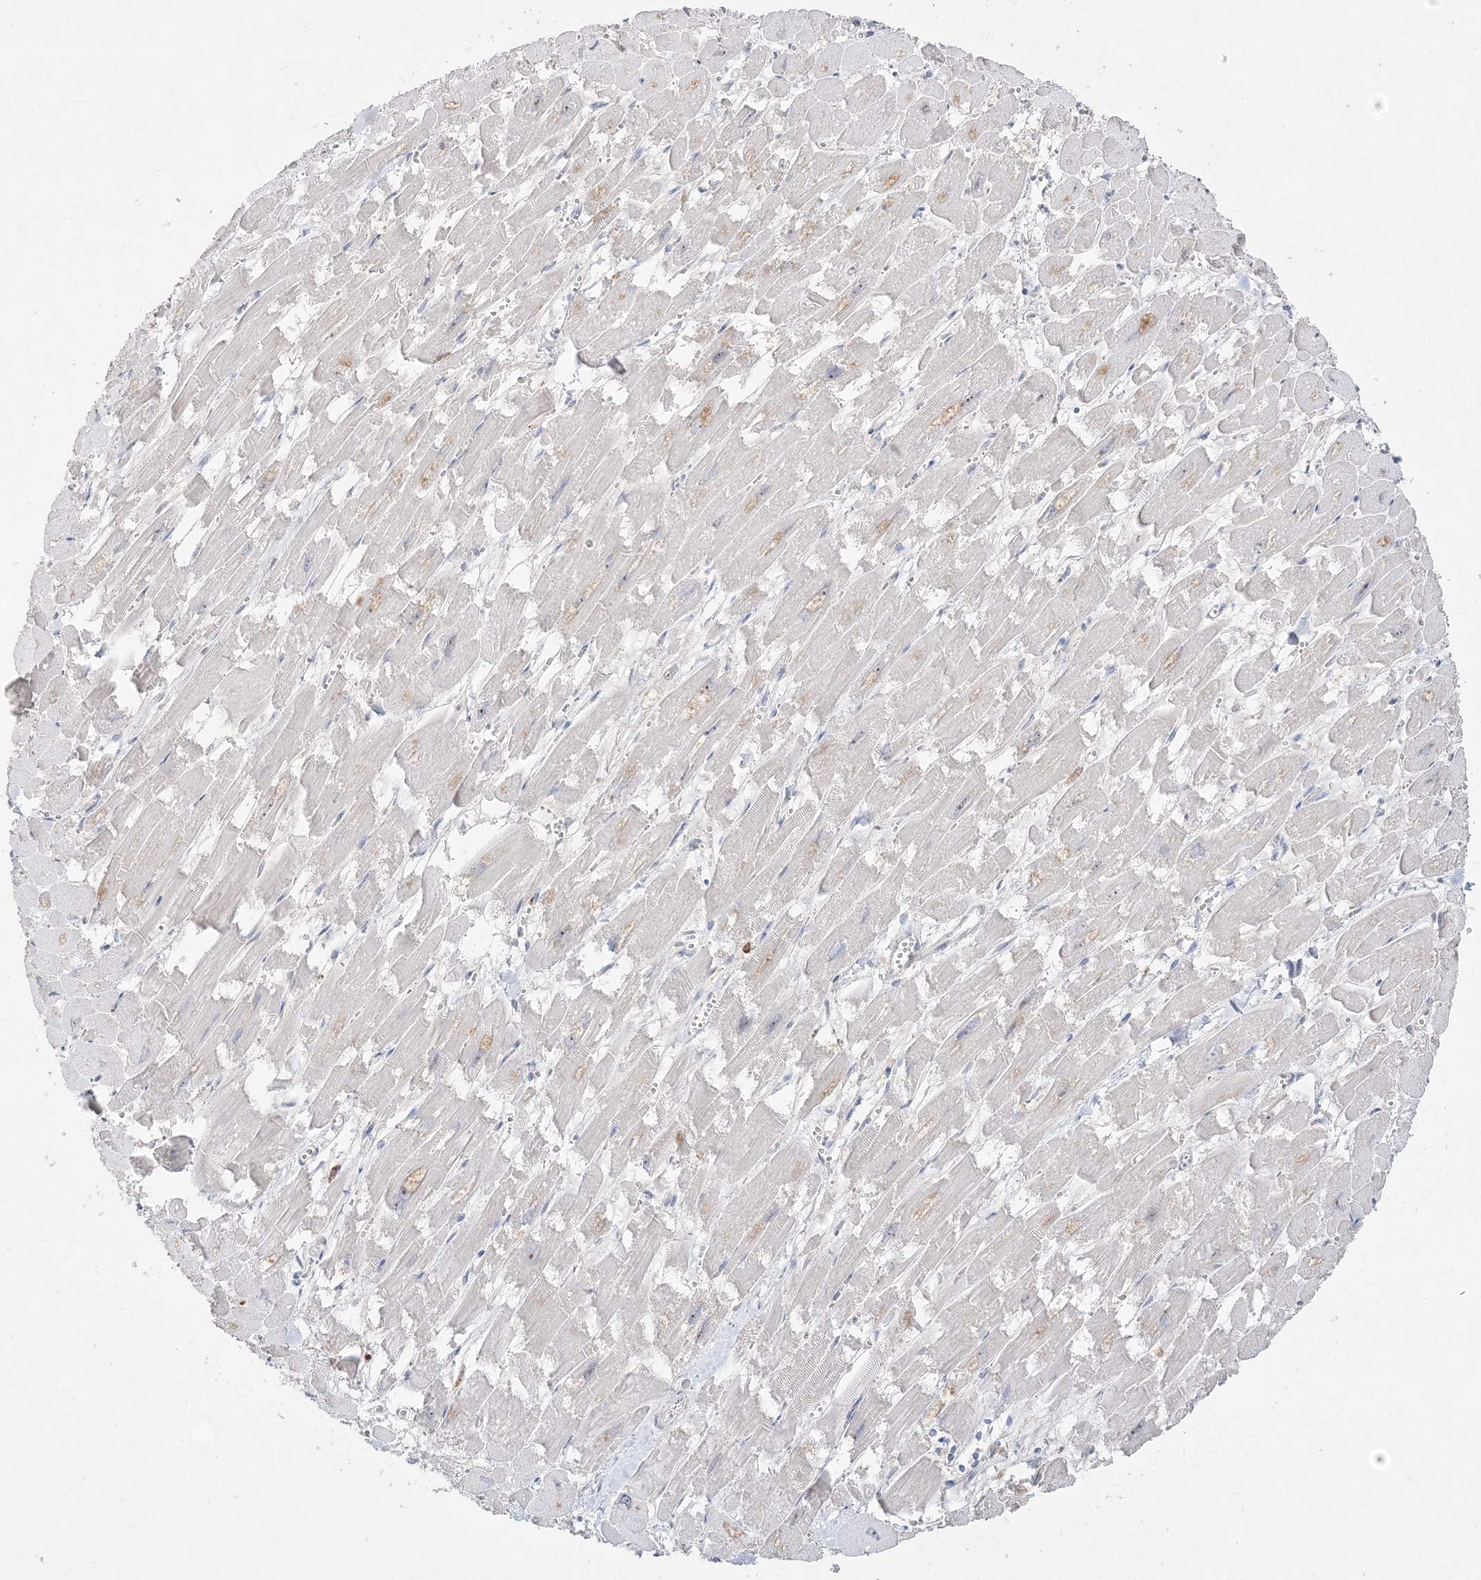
{"staining": {"intensity": "negative", "quantity": "none", "location": "none"}, "tissue": "heart muscle", "cell_type": "Cardiomyocytes", "image_type": "normal", "snomed": [{"axis": "morphology", "description": "Normal tissue, NOS"}, {"axis": "topography", "description": "Heart"}], "caption": "Immunohistochemistry image of unremarkable heart muscle stained for a protein (brown), which demonstrates no positivity in cardiomyocytes.", "gene": "NOP16", "patient": {"sex": "male", "age": 54}}